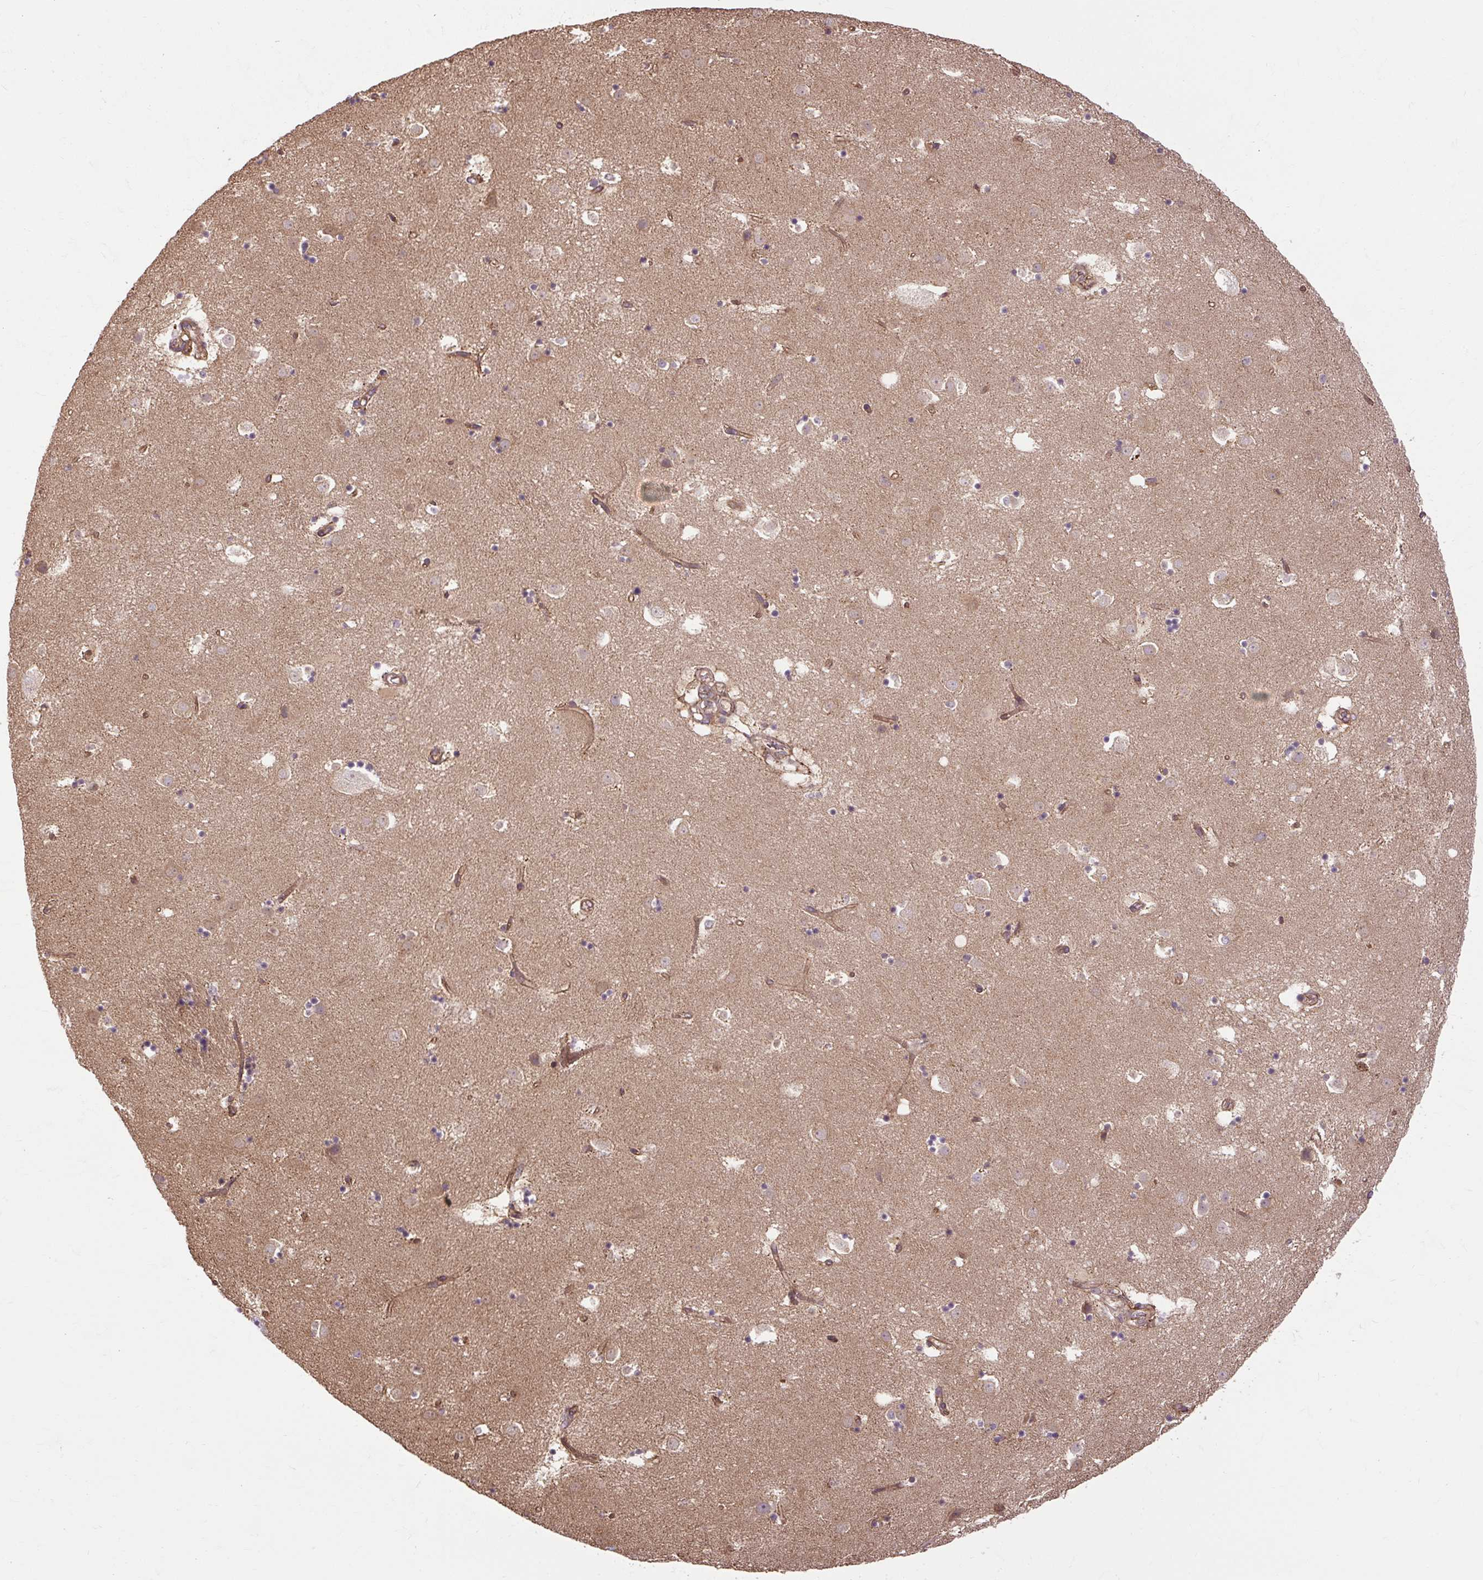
{"staining": {"intensity": "negative", "quantity": "none", "location": "none"}, "tissue": "caudate", "cell_type": "Glial cells", "image_type": "normal", "snomed": [{"axis": "morphology", "description": "Normal tissue, NOS"}, {"axis": "topography", "description": "Lateral ventricle wall"}], "caption": "Micrograph shows no protein positivity in glial cells of benign caudate.", "gene": "CCDC93", "patient": {"sex": "male", "age": 58}}